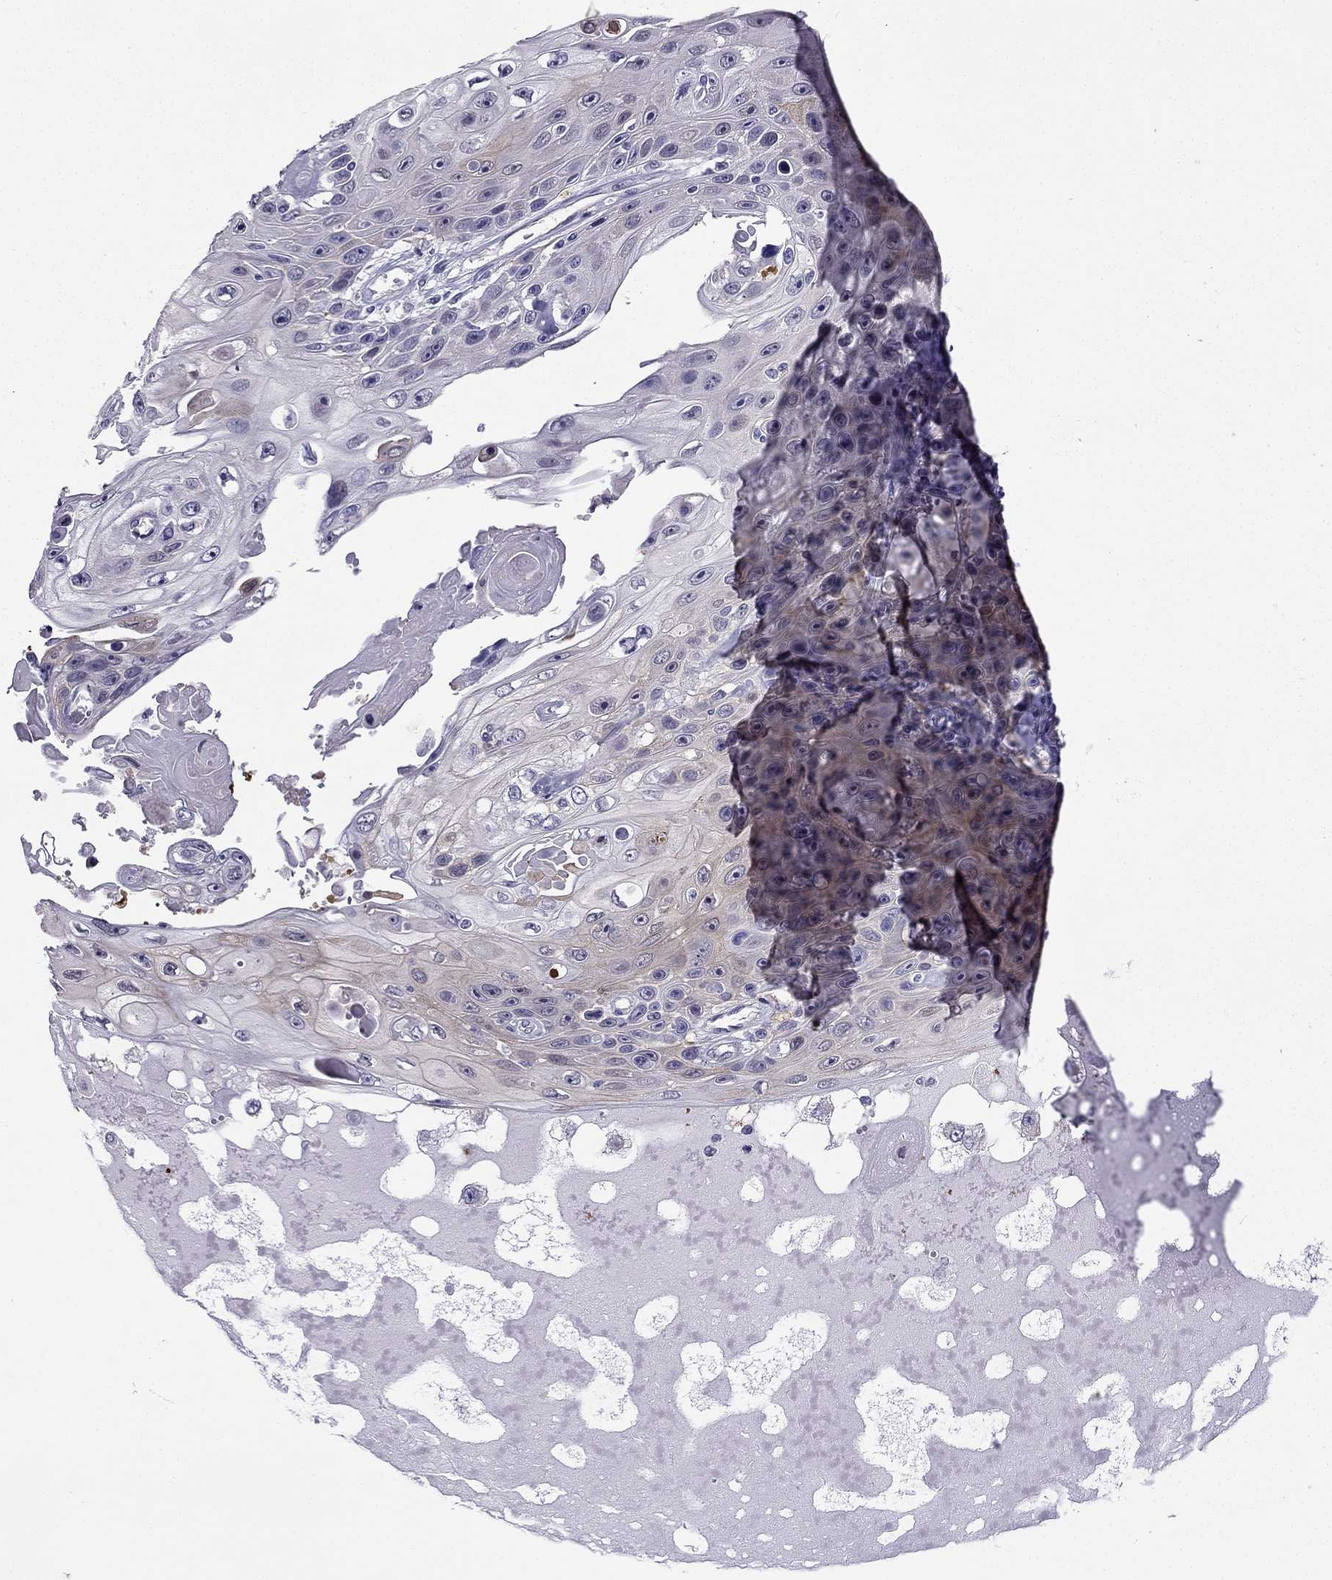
{"staining": {"intensity": "negative", "quantity": "none", "location": "none"}, "tissue": "skin cancer", "cell_type": "Tumor cells", "image_type": "cancer", "snomed": [{"axis": "morphology", "description": "Squamous cell carcinoma, NOS"}, {"axis": "topography", "description": "Skin"}], "caption": "Immunohistochemical staining of human skin cancer reveals no significant staining in tumor cells.", "gene": "KCNJ10", "patient": {"sex": "male", "age": 82}}